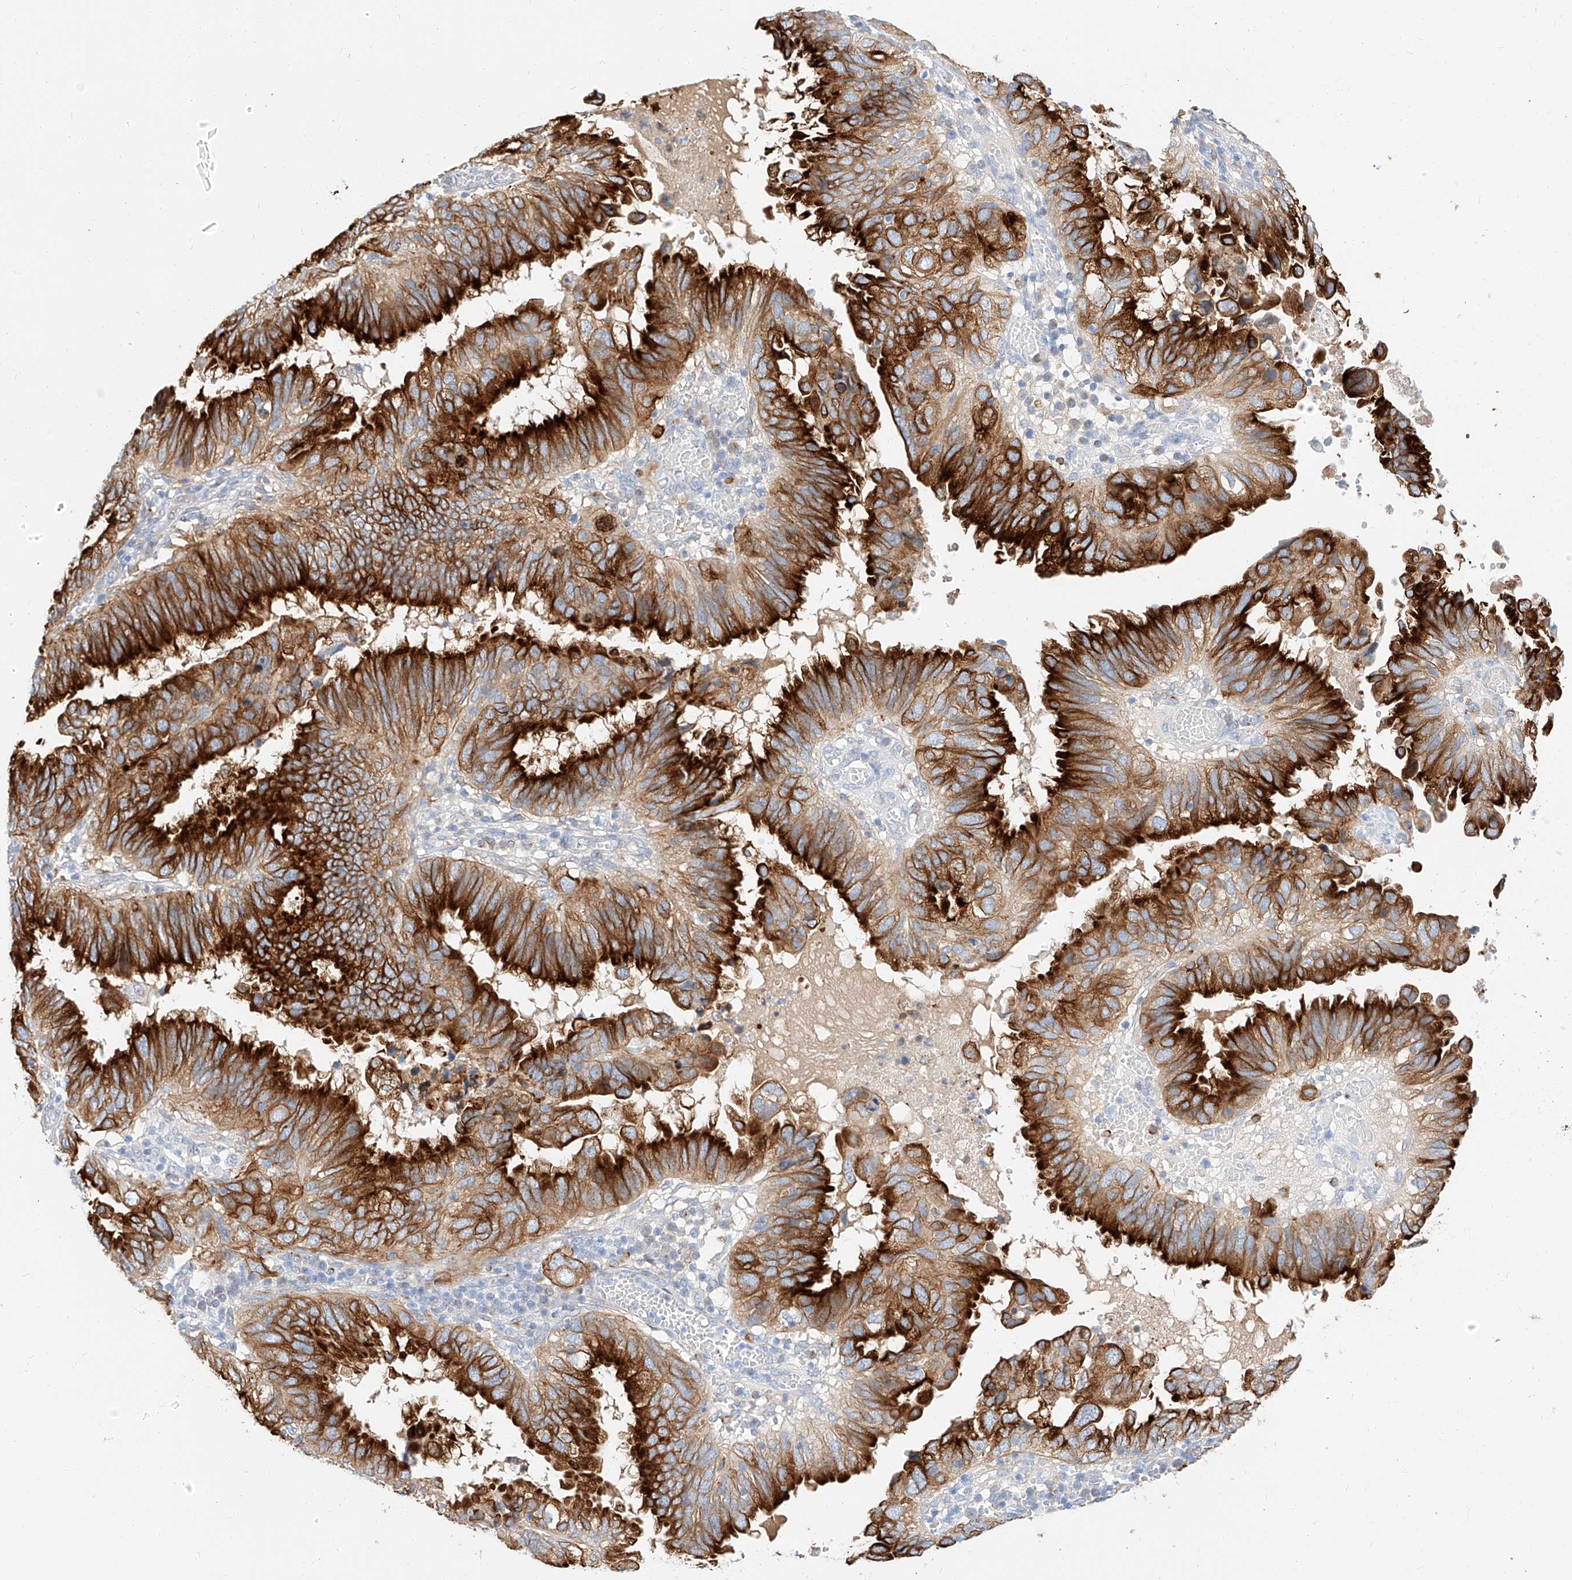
{"staining": {"intensity": "strong", "quantity": ">75%", "location": "cytoplasmic/membranous"}, "tissue": "endometrial cancer", "cell_type": "Tumor cells", "image_type": "cancer", "snomed": [{"axis": "morphology", "description": "Adenocarcinoma, NOS"}, {"axis": "topography", "description": "Uterus"}], "caption": "Immunohistochemistry (IHC) staining of endometrial cancer (adenocarcinoma), which reveals high levels of strong cytoplasmic/membranous positivity in approximately >75% of tumor cells indicating strong cytoplasmic/membranous protein staining. The staining was performed using DAB (brown) for protein detection and nuclei were counterstained in hematoxylin (blue).", "gene": "MAP7", "patient": {"sex": "female", "age": 77}}